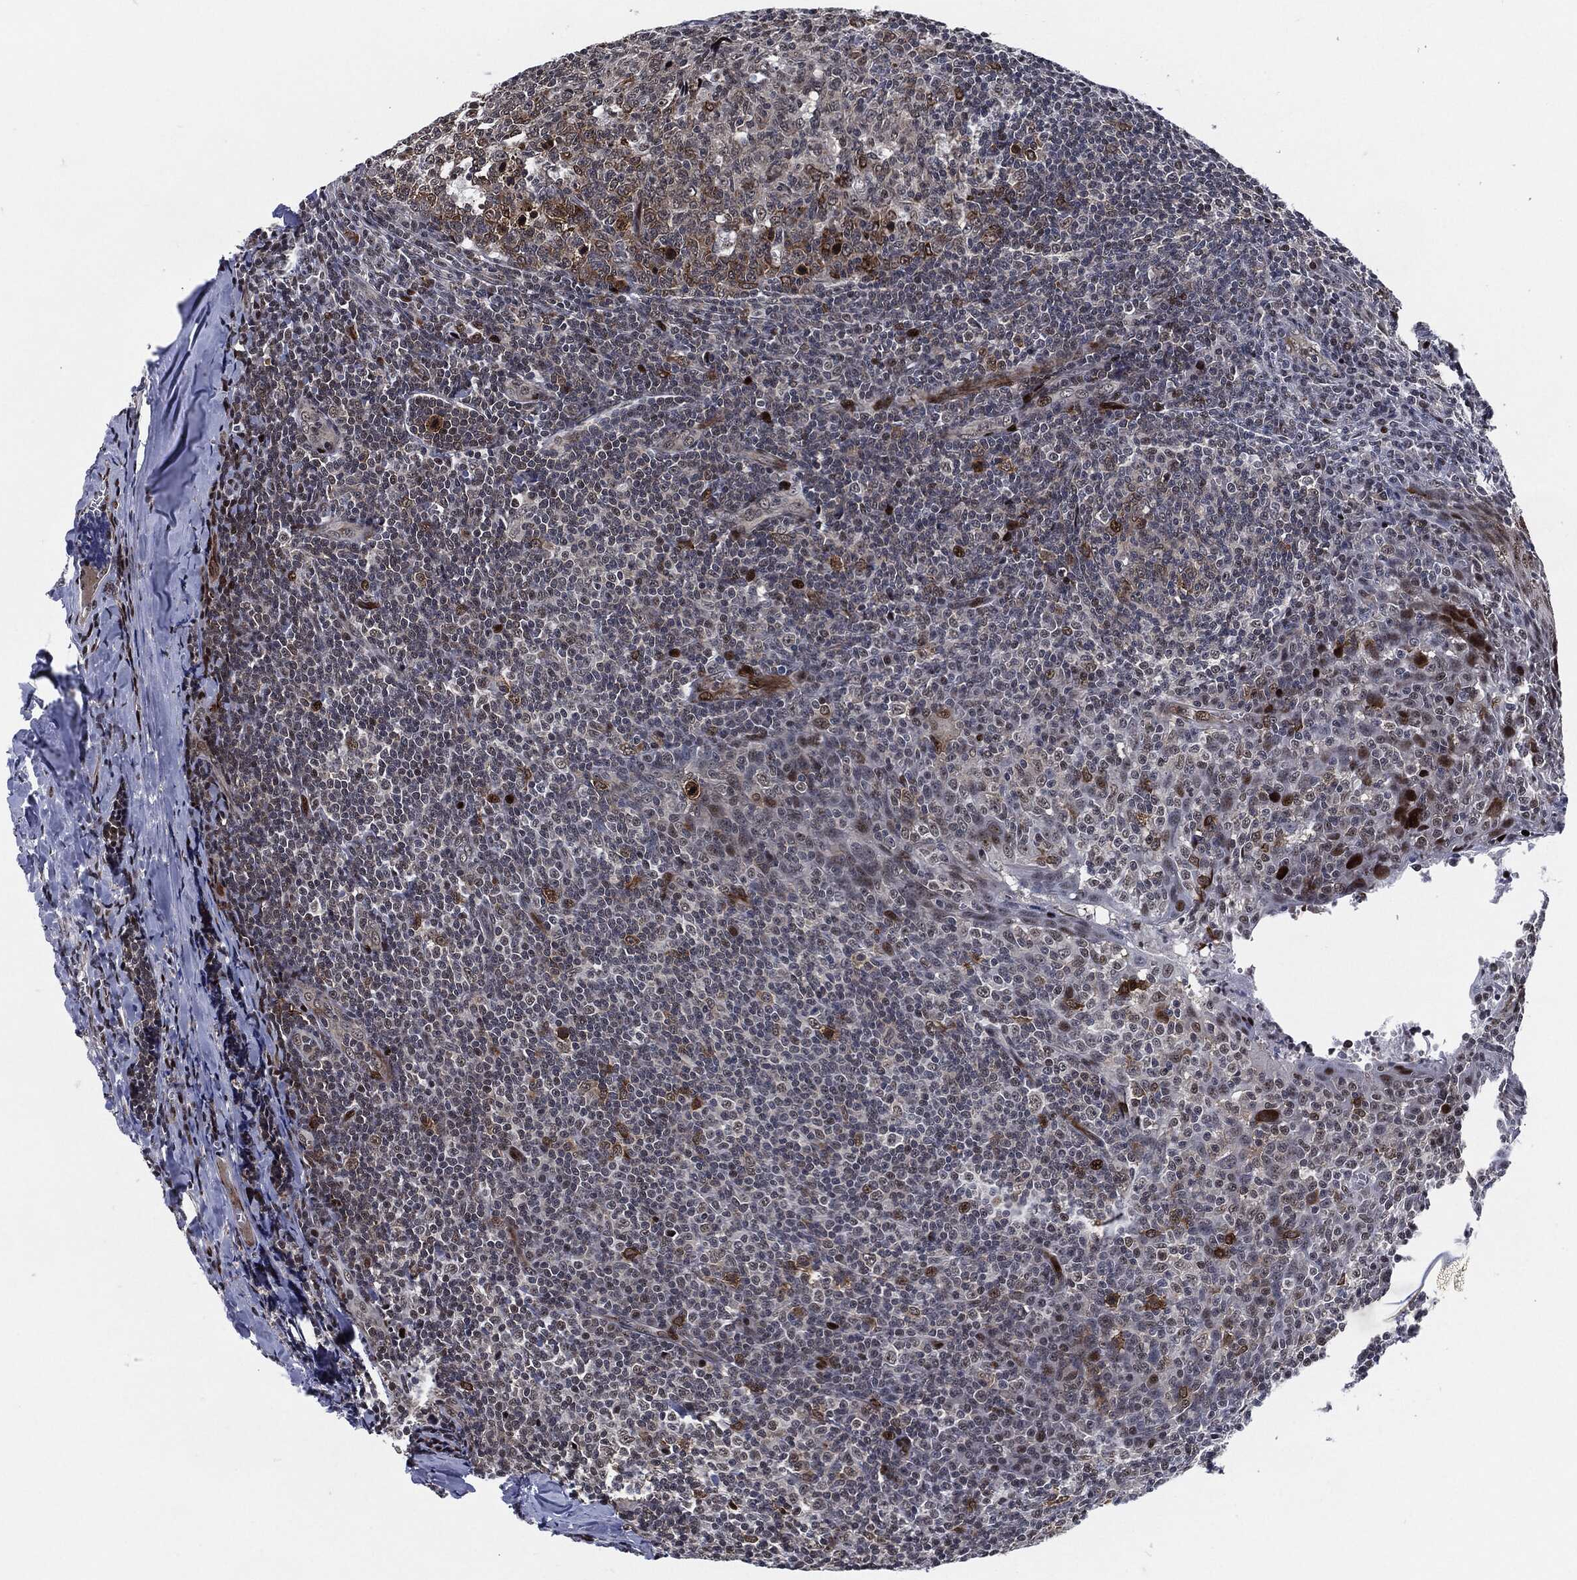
{"staining": {"intensity": "moderate", "quantity": "25%-75%", "location": "nuclear"}, "tissue": "tonsil", "cell_type": "Germinal center cells", "image_type": "normal", "snomed": [{"axis": "morphology", "description": "Normal tissue, NOS"}, {"axis": "topography", "description": "Tonsil"}], "caption": "A brown stain highlights moderate nuclear expression of a protein in germinal center cells of normal human tonsil. (IHC, brightfield microscopy, high magnification).", "gene": "AKT2", "patient": {"sex": "male", "age": 20}}